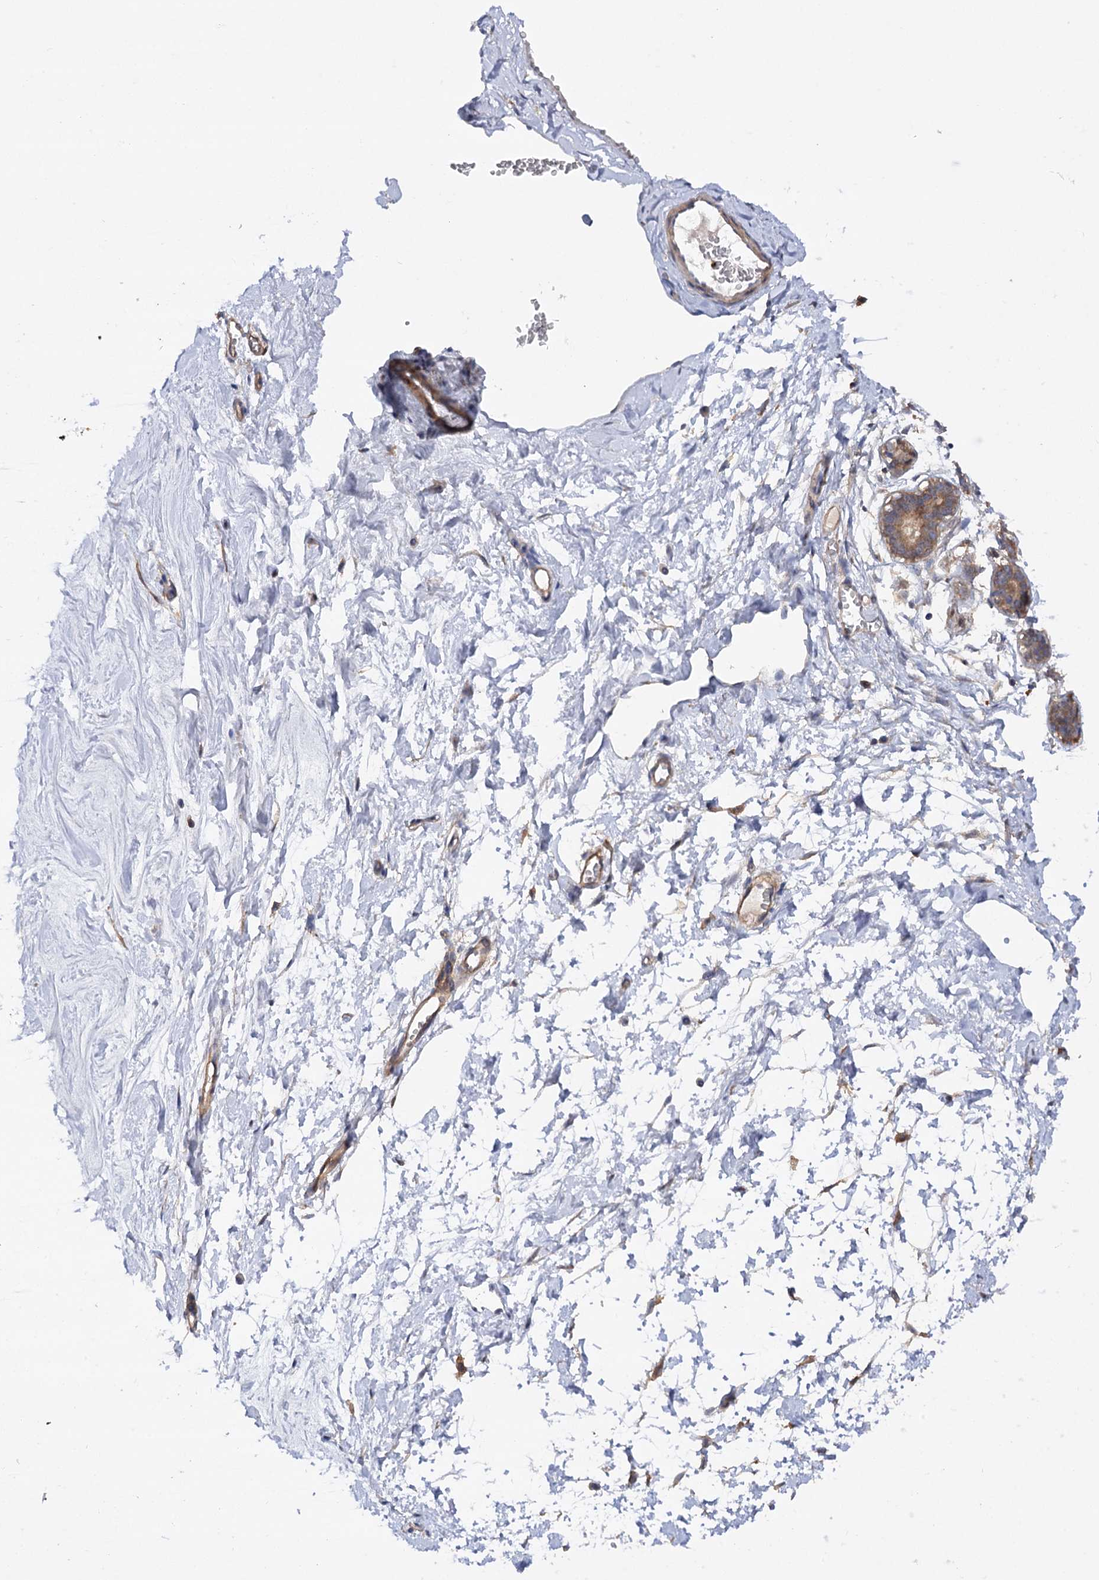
{"staining": {"intensity": "weak", "quantity": ">75%", "location": "cytoplasmic/membranous"}, "tissue": "breast", "cell_type": "Adipocytes", "image_type": "normal", "snomed": [{"axis": "morphology", "description": "Normal tissue, NOS"}, {"axis": "topography", "description": "Breast"}], "caption": "Protein staining by IHC exhibits weak cytoplasmic/membranous expression in about >75% of adipocytes in benign breast.", "gene": "CSAD", "patient": {"sex": "female", "age": 27}}